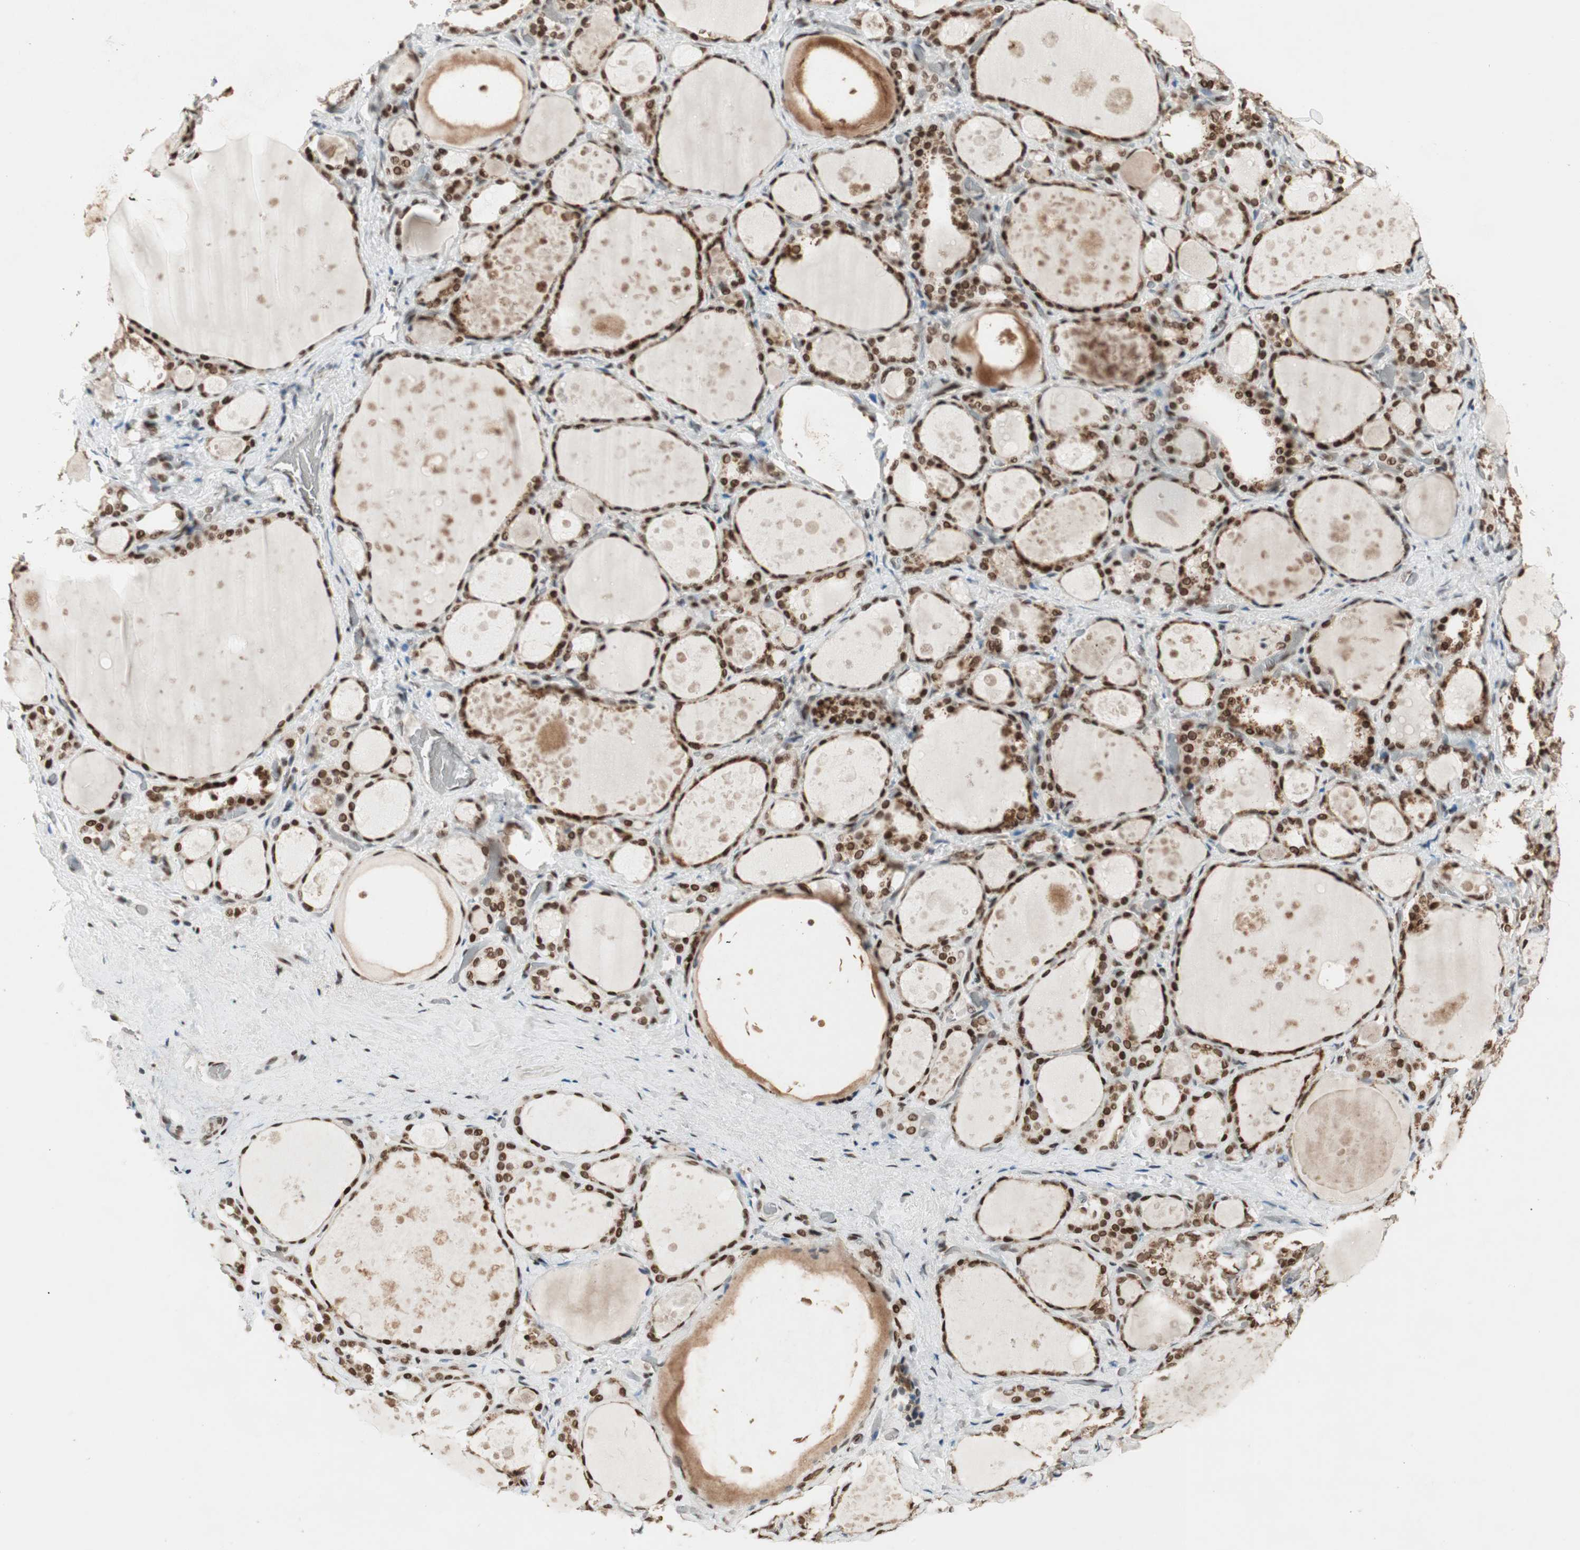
{"staining": {"intensity": "strong", "quantity": ">75%", "location": "cytoplasmic/membranous,nuclear"}, "tissue": "thyroid gland", "cell_type": "Glandular cells", "image_type": "normal", "snomed": [{"axis": "morphology", "description": "Normal tissue, NOS"}, {"axis": "topography", "description": "Thyroid gland"}], "caption": "Immunohistochemical staining of unremarkable human thyroid gland displays strong cytoplasmic/membranous,nuclear protein staining in approximately >75% of glandular cells. (Brightfield microscopy of DAB IHC at high magnification).", "gene": "MDC1", "patient": {"sex": "female", "age": 75}}